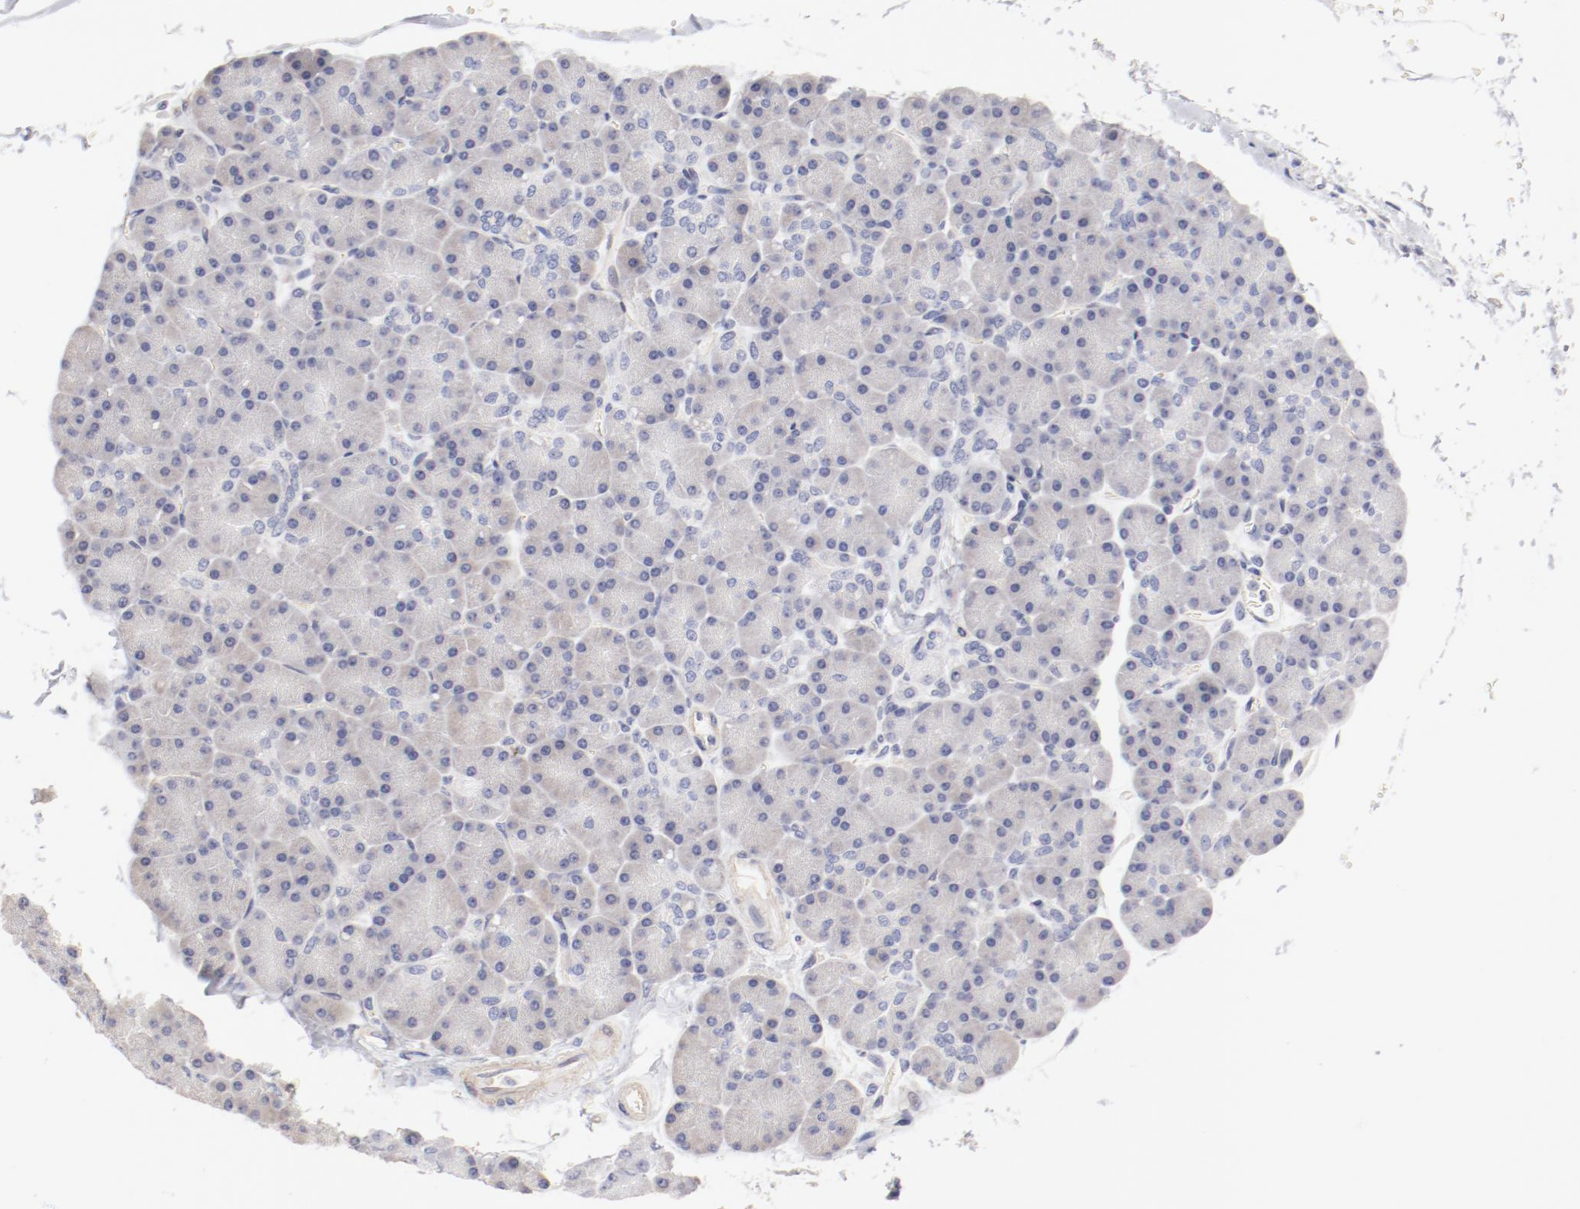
{"staining": {"intensity": "weak", "quantity": "25%-75%", "location": "cytoplasmic/membranous"}, "tissue": "pancreas", "cell_type": "Exocrine glandular cells", "image_type": "normal", "snomed": [{"axis": "morphology", "description": "Normal tissue, NOS"}, {"axis": "topography", "description": "Pancreas"}], "caption": "DAB immunohistochemical staining of unremarkable human pancreas reveals weak cytoplasmic/membranous protein expression in approximately 25%-75% of exocrine glandular cells.", "gene": "LAX1", "patient": {"sex": "female", "age": 43}}